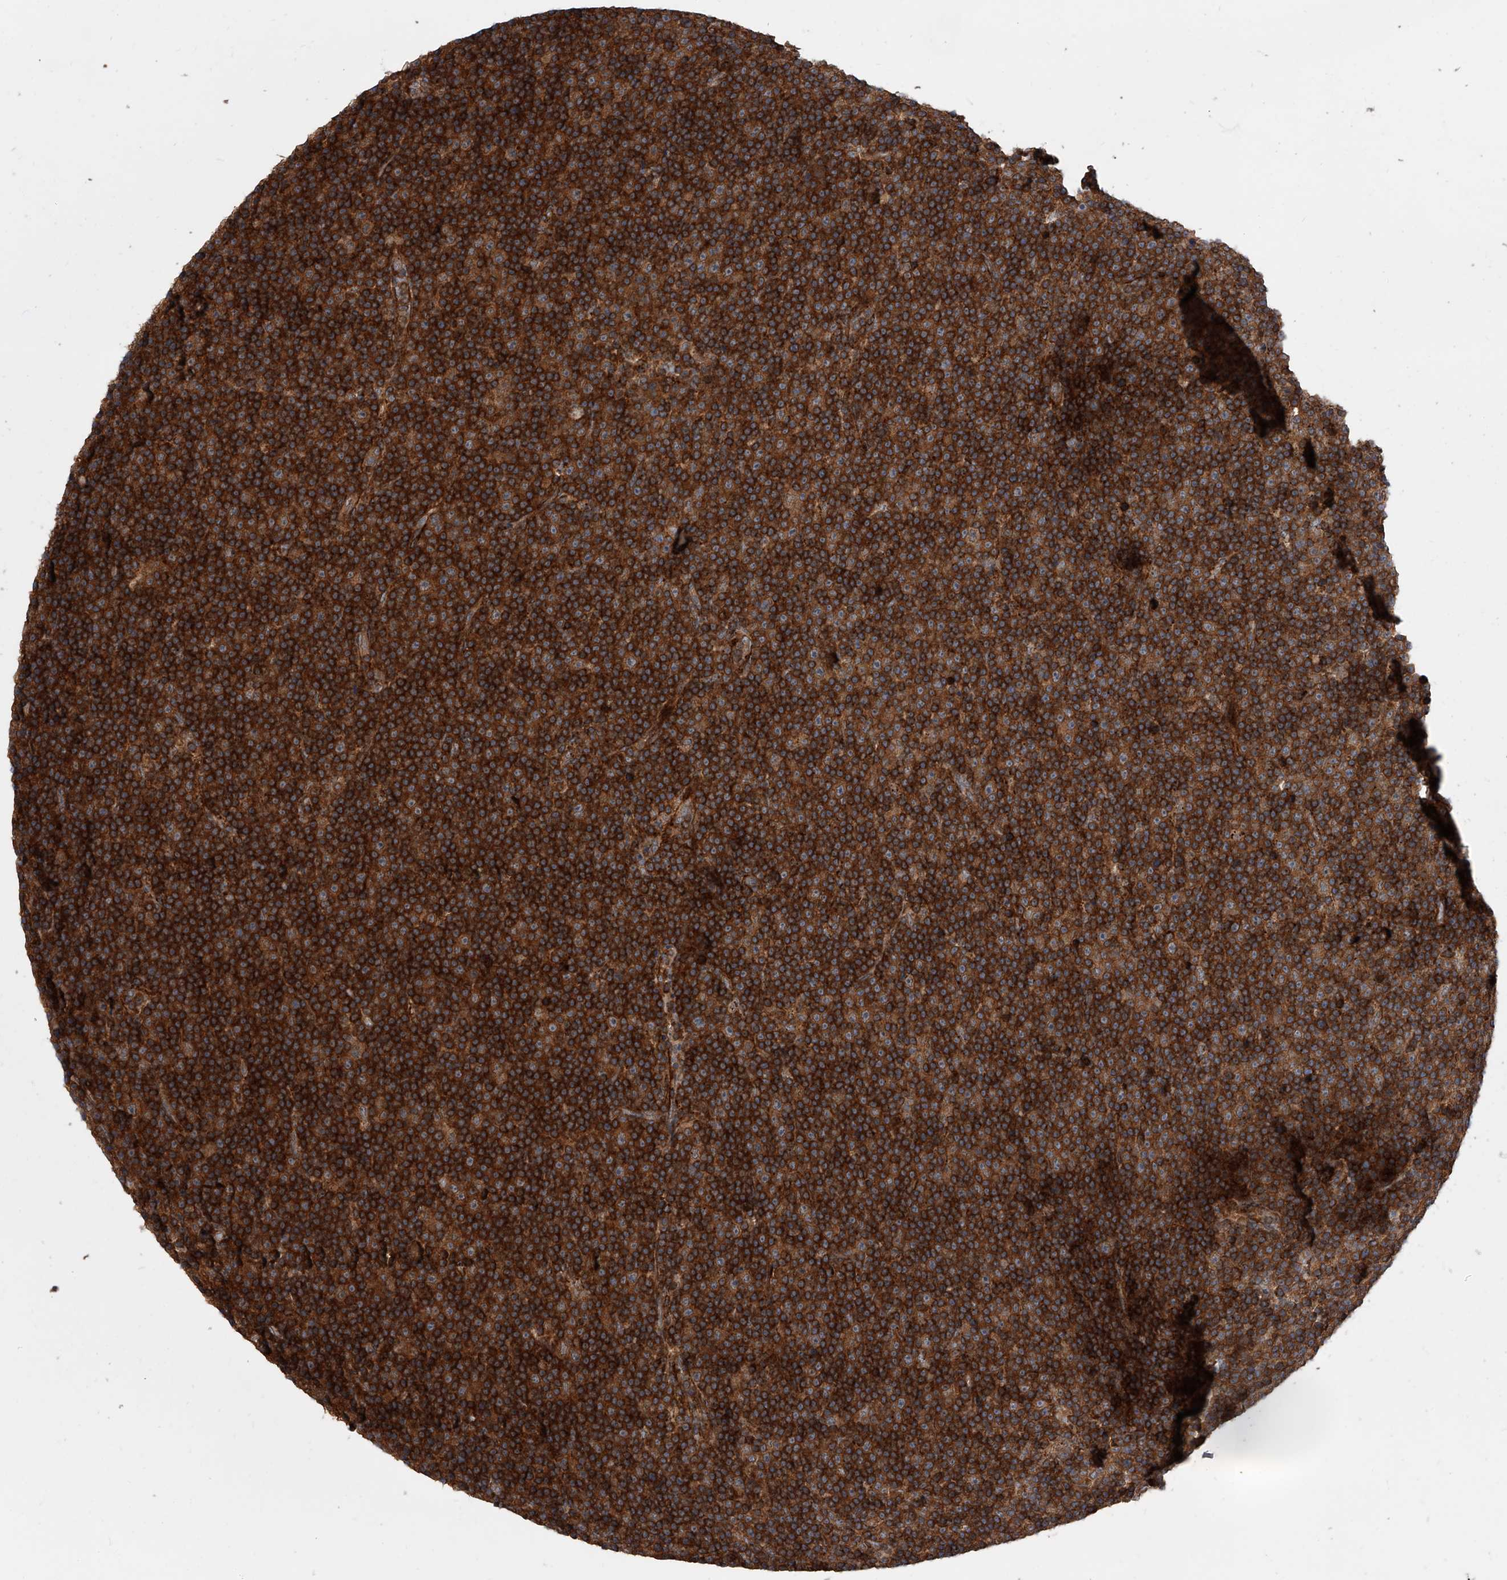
{"staining": {"intensity": "strong", "quantity": ">75%", "location": "cytoplasmic/membranous"}, "tissue": "lymphoma", "cell_type": "Tumor cells", "image_type": "cancer", "snomed": [{"axis": "morphology", "description": "Malignant lymphoma, non-Hodgkin's type, Low grade"}, {"axis": "topography", "description": "Lymph node"}], "caption": "Human lymphoma stained with a protein marker displays strong staining in tumor cells.", "gene": "USP47", "patient": {"sex": "female", "age": 67}}